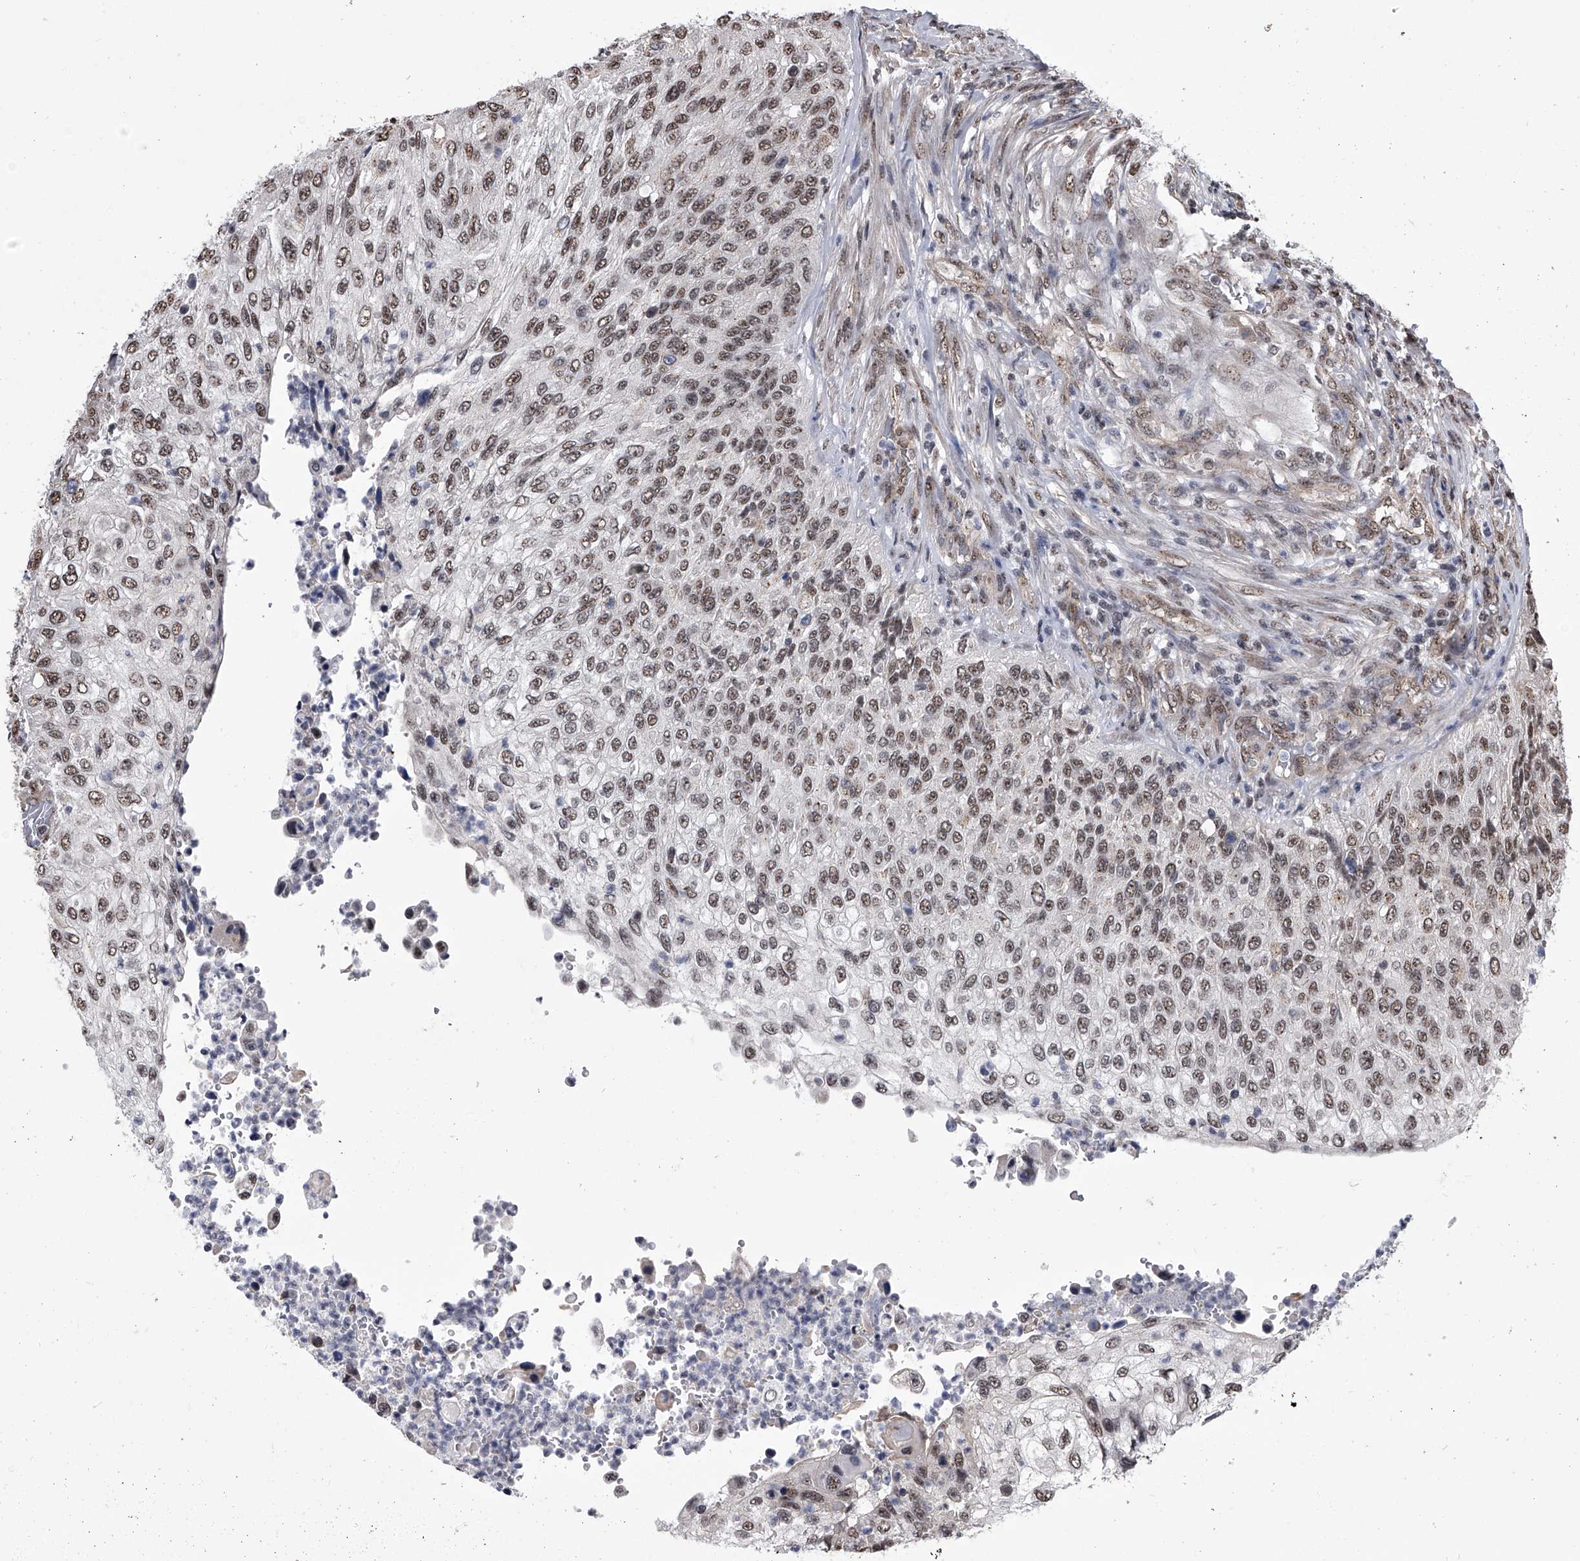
{"staining": {"intensity": "moderate", "quantity": ">75%", "location": "nuclear"}, "tissue": "urothelial cancer", "cell_type": "Tumor cells", "image_type": "cancer", "snomed": [{"axis": "morphology", "description": "Urothelial carcinoma, High grade"}, {"axis": "topography", "description": "Urinary bladder"}], "caption": "This image demonstrates IHC staining of urothelial cancer, with medium moderate nuclear expression in approximately >75% of tumor cells.", "gene": "ZNF76", "patient": {"sex": "female", "age": 60}}